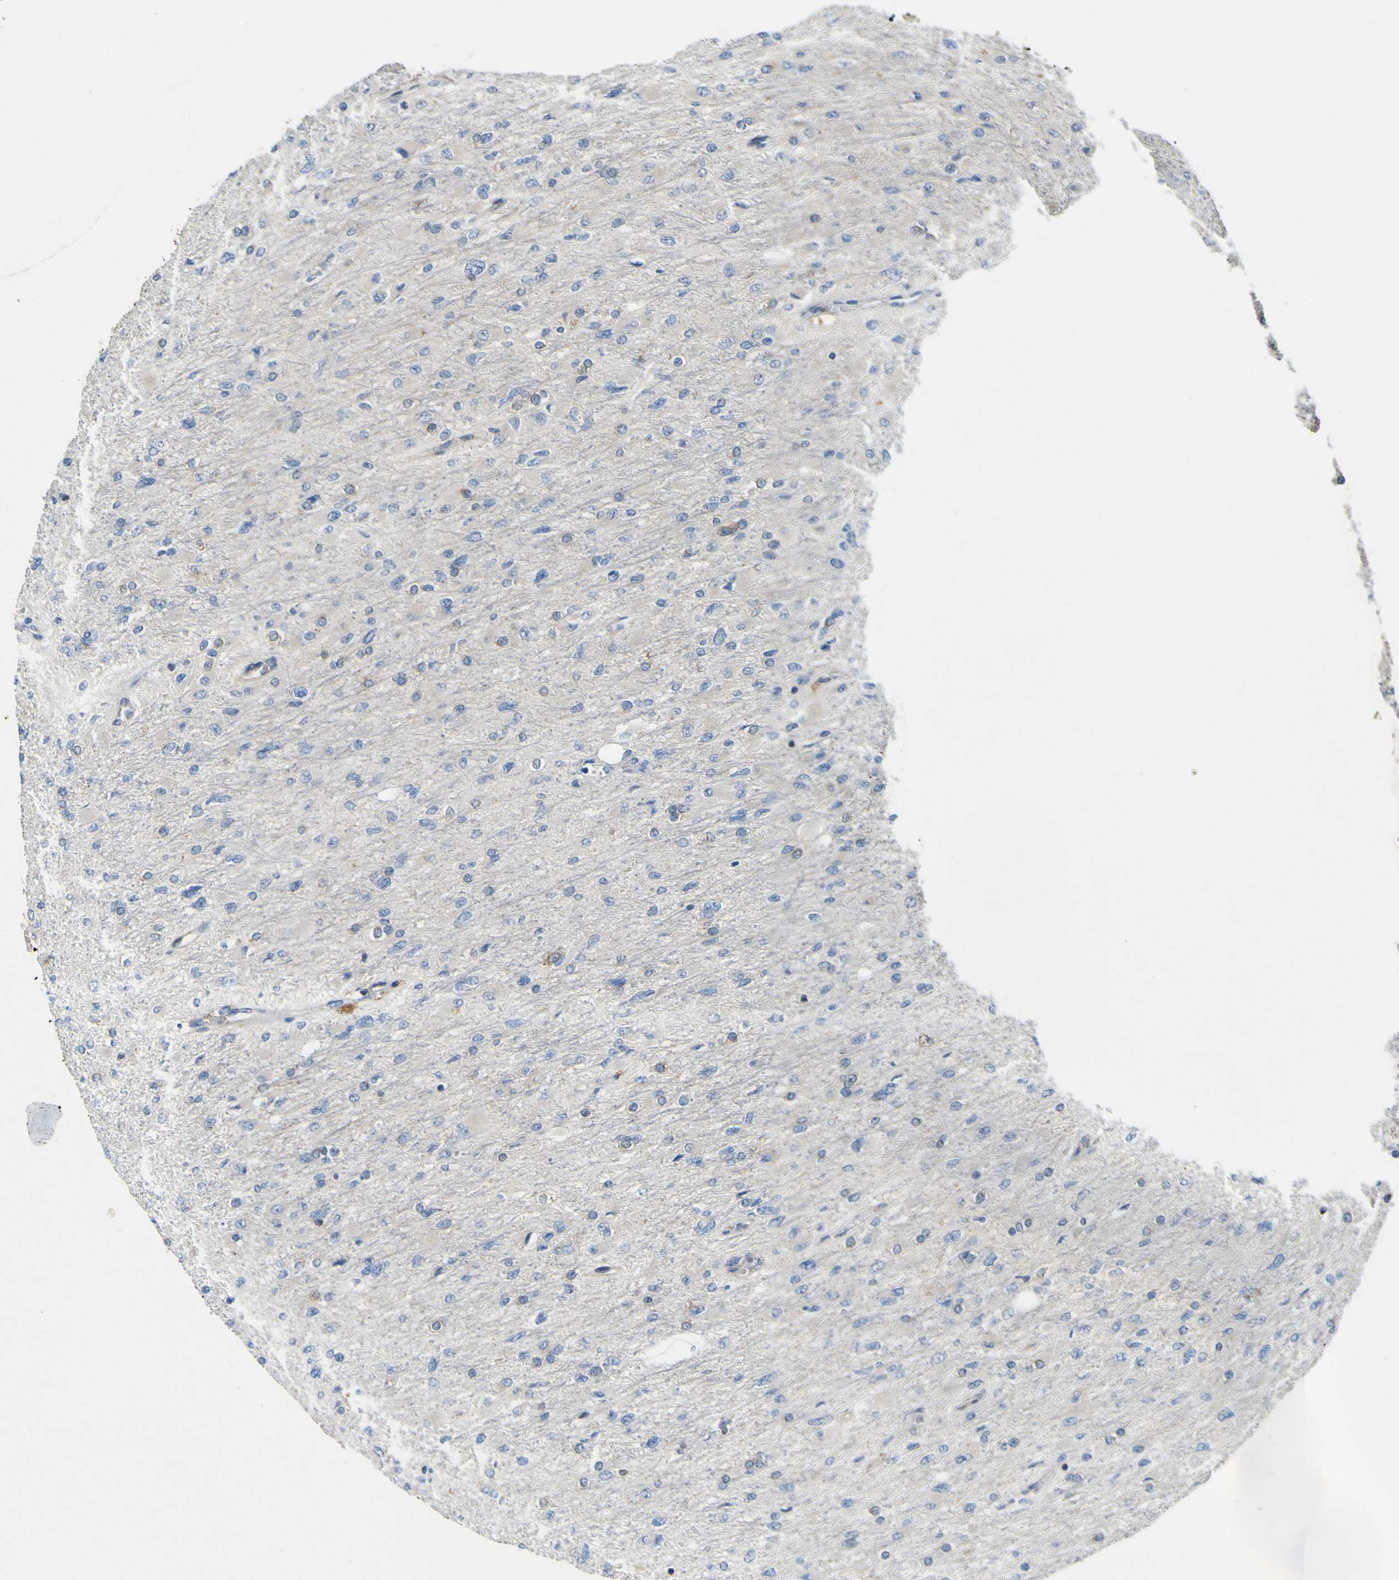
{"staining": {"intensity": "negative", "quantity": "none", "location": "none"}, "tissue": "glioma", "cell_type": "Tumor cells", "image_type": "cancer", "snomed": [{"axis": "morphology", "description": "Glioma, malignant, High grade"}, {"axis": "topography", "description": "Cerebral cortex"}], "caption": "The immunohistochemistry (IHC) image has no significant expression in tumor cells of malignant glioma (high-grade) tissue. (DAB IHC, high magnification).", "gene": "EML2", "patient": {"sex": "female", "age": 36}}